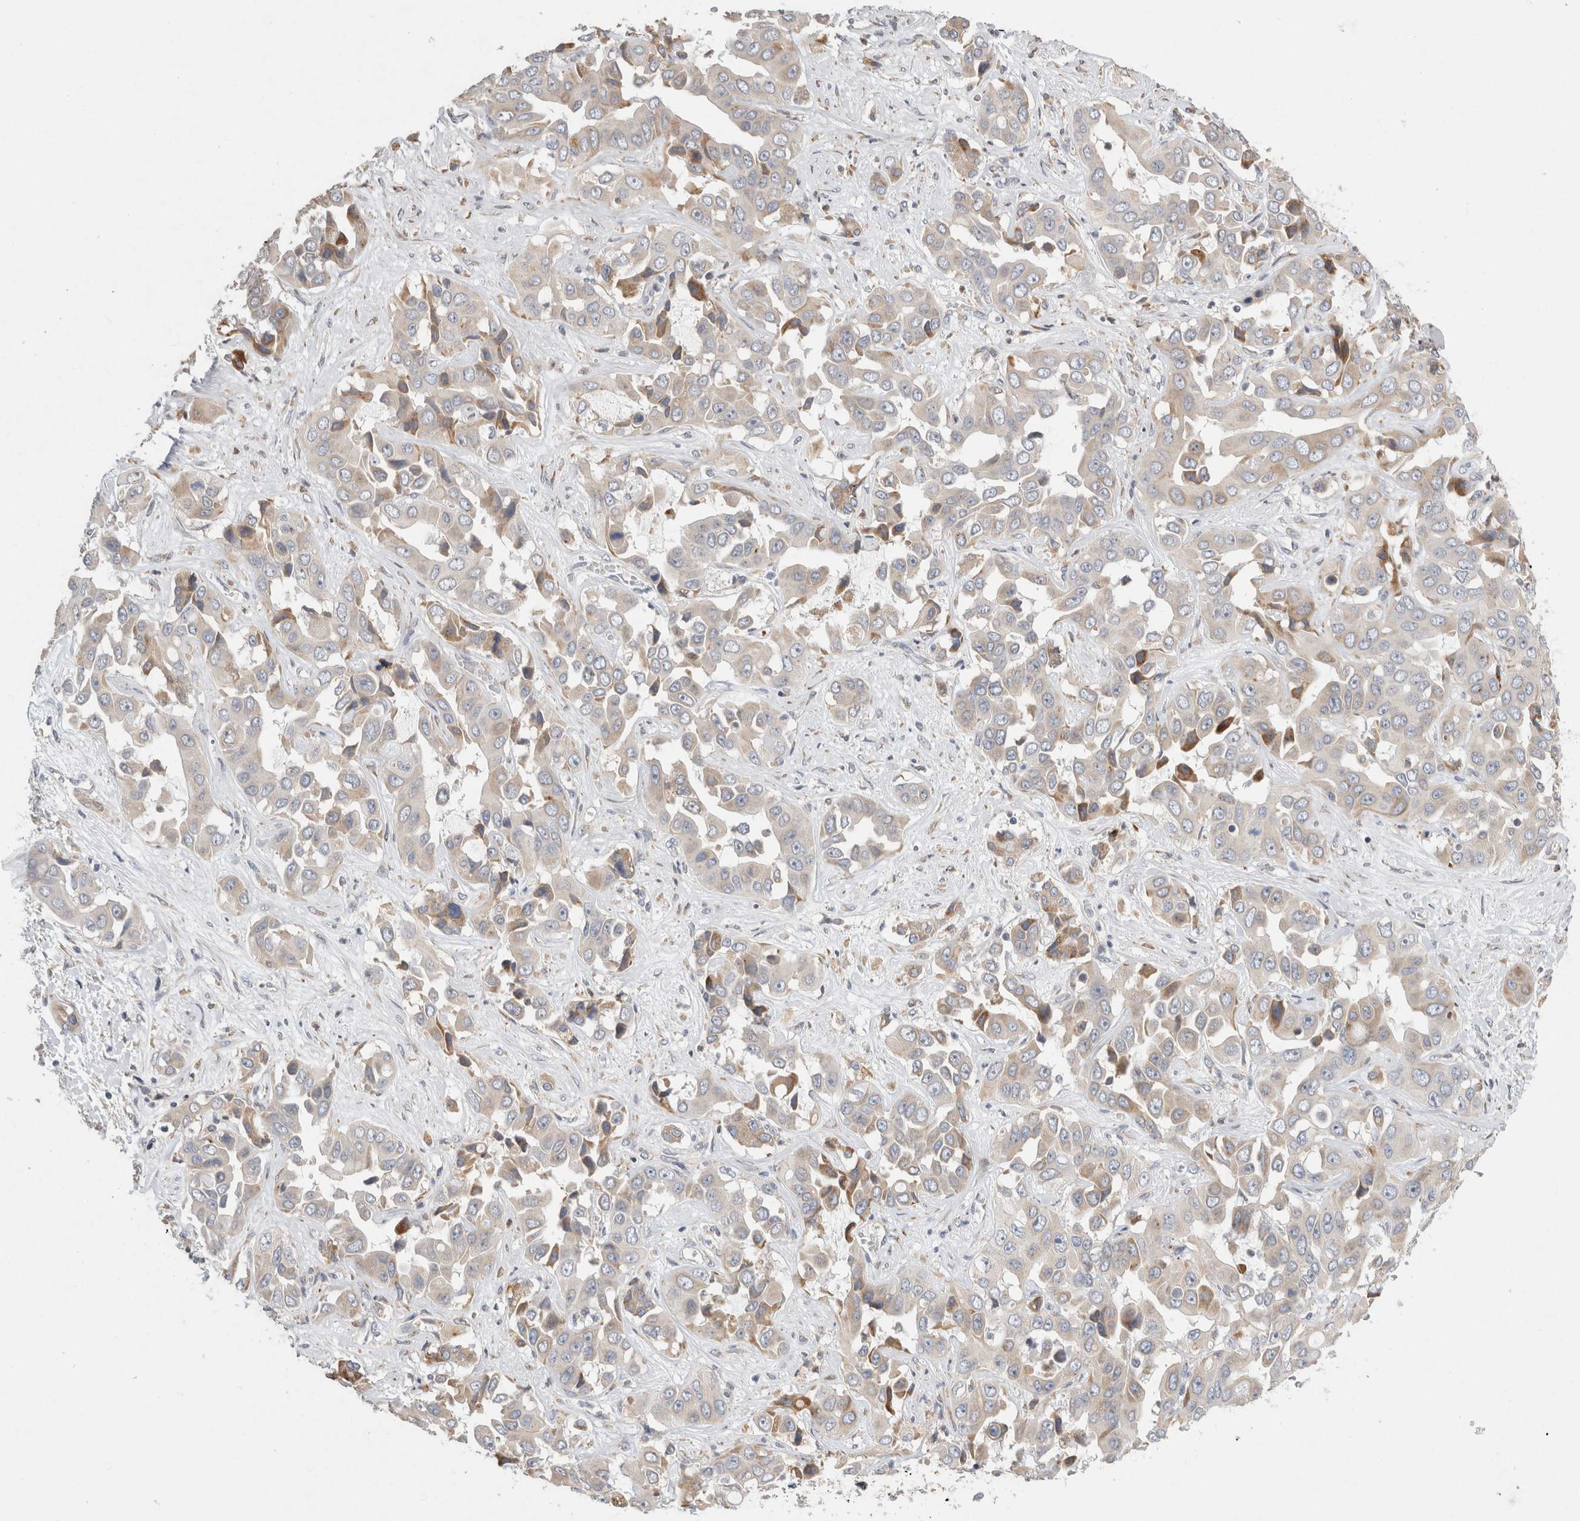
{"staining": {"intensity": "moderate", "quantity": "<25%", "location": "cytoplasmic/membranous"}, "tissue": "liver cancer", "cell_type": "Tumor cells", "image_type": "cancer", "snomed": [{"axis": "morphology", "description": "Cholangiocarcinoma"}, {"axis": "topography", "description": "Liver"}], "caption": "Immunohistochemical staining of human liver cholangiocarcinoma shows moderate cytoplasmic/membranous protein expression in approximately <25% of tumor cells.", "gene": "TRMT9B", "patient": {"sex": "female", "age": 52}}